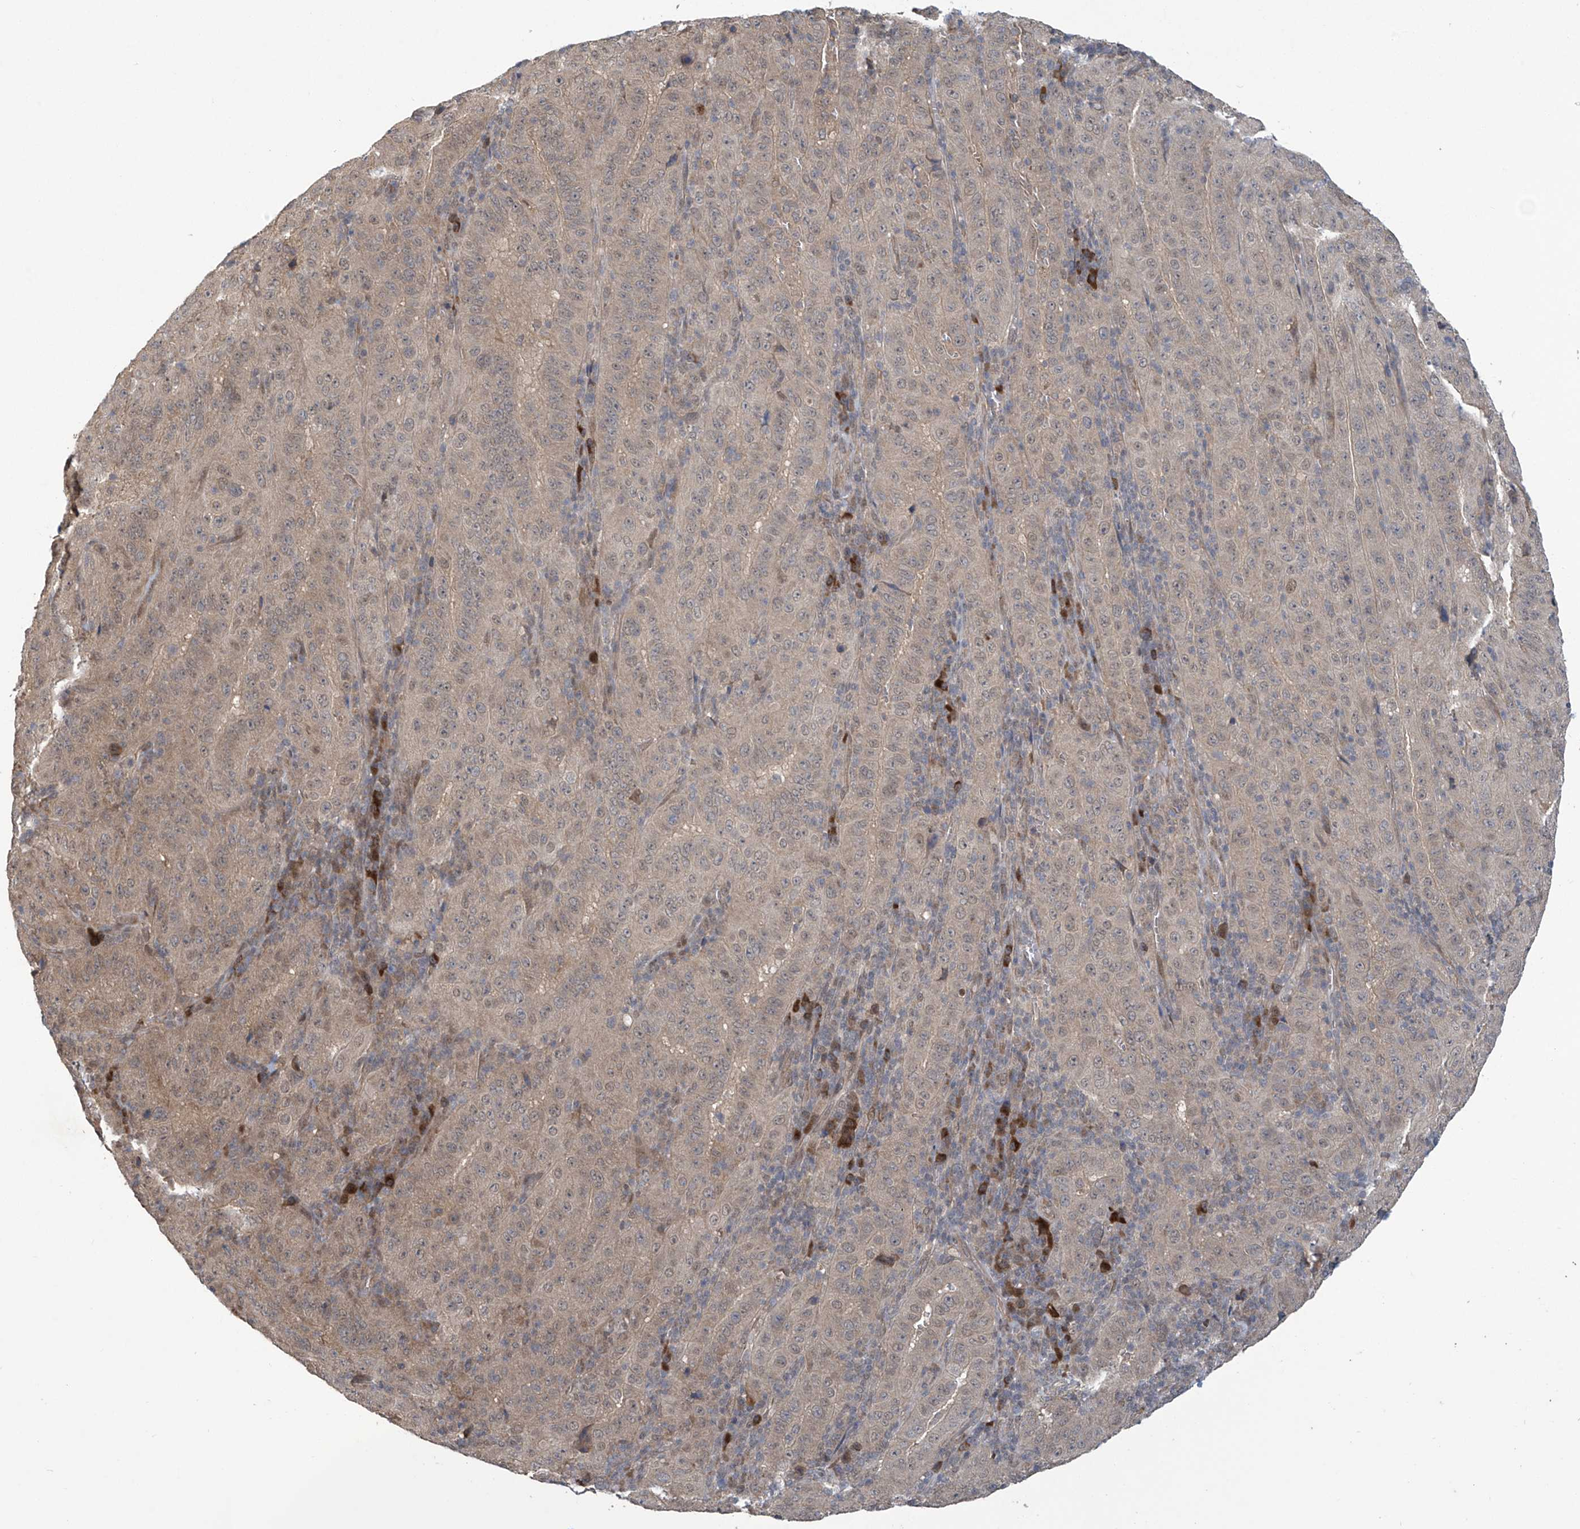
{"staining": {"intensity": "weak", "quantity": "25%-75%", "location": "cytoplasmic/membranous,nuclear"}, "tissue": "pancreatic cancer", "cell_type": "Tumor cells", "image_type": "cancer", "snomed": [{"axis": "morphology", "description": "Adenocarcinoma, NOS"}, {"axis": "topography", "description": "Pancreas"}], "caption": "The photomicrograph exhibits staining of pancreatic adenocarcinoma, revealing weak cytoplasmic/membranous and nuclear protein positivity (brown color) within tumor cells.", "gene": "ABHD13", "patient": {"sex": "male", "age": 63}}